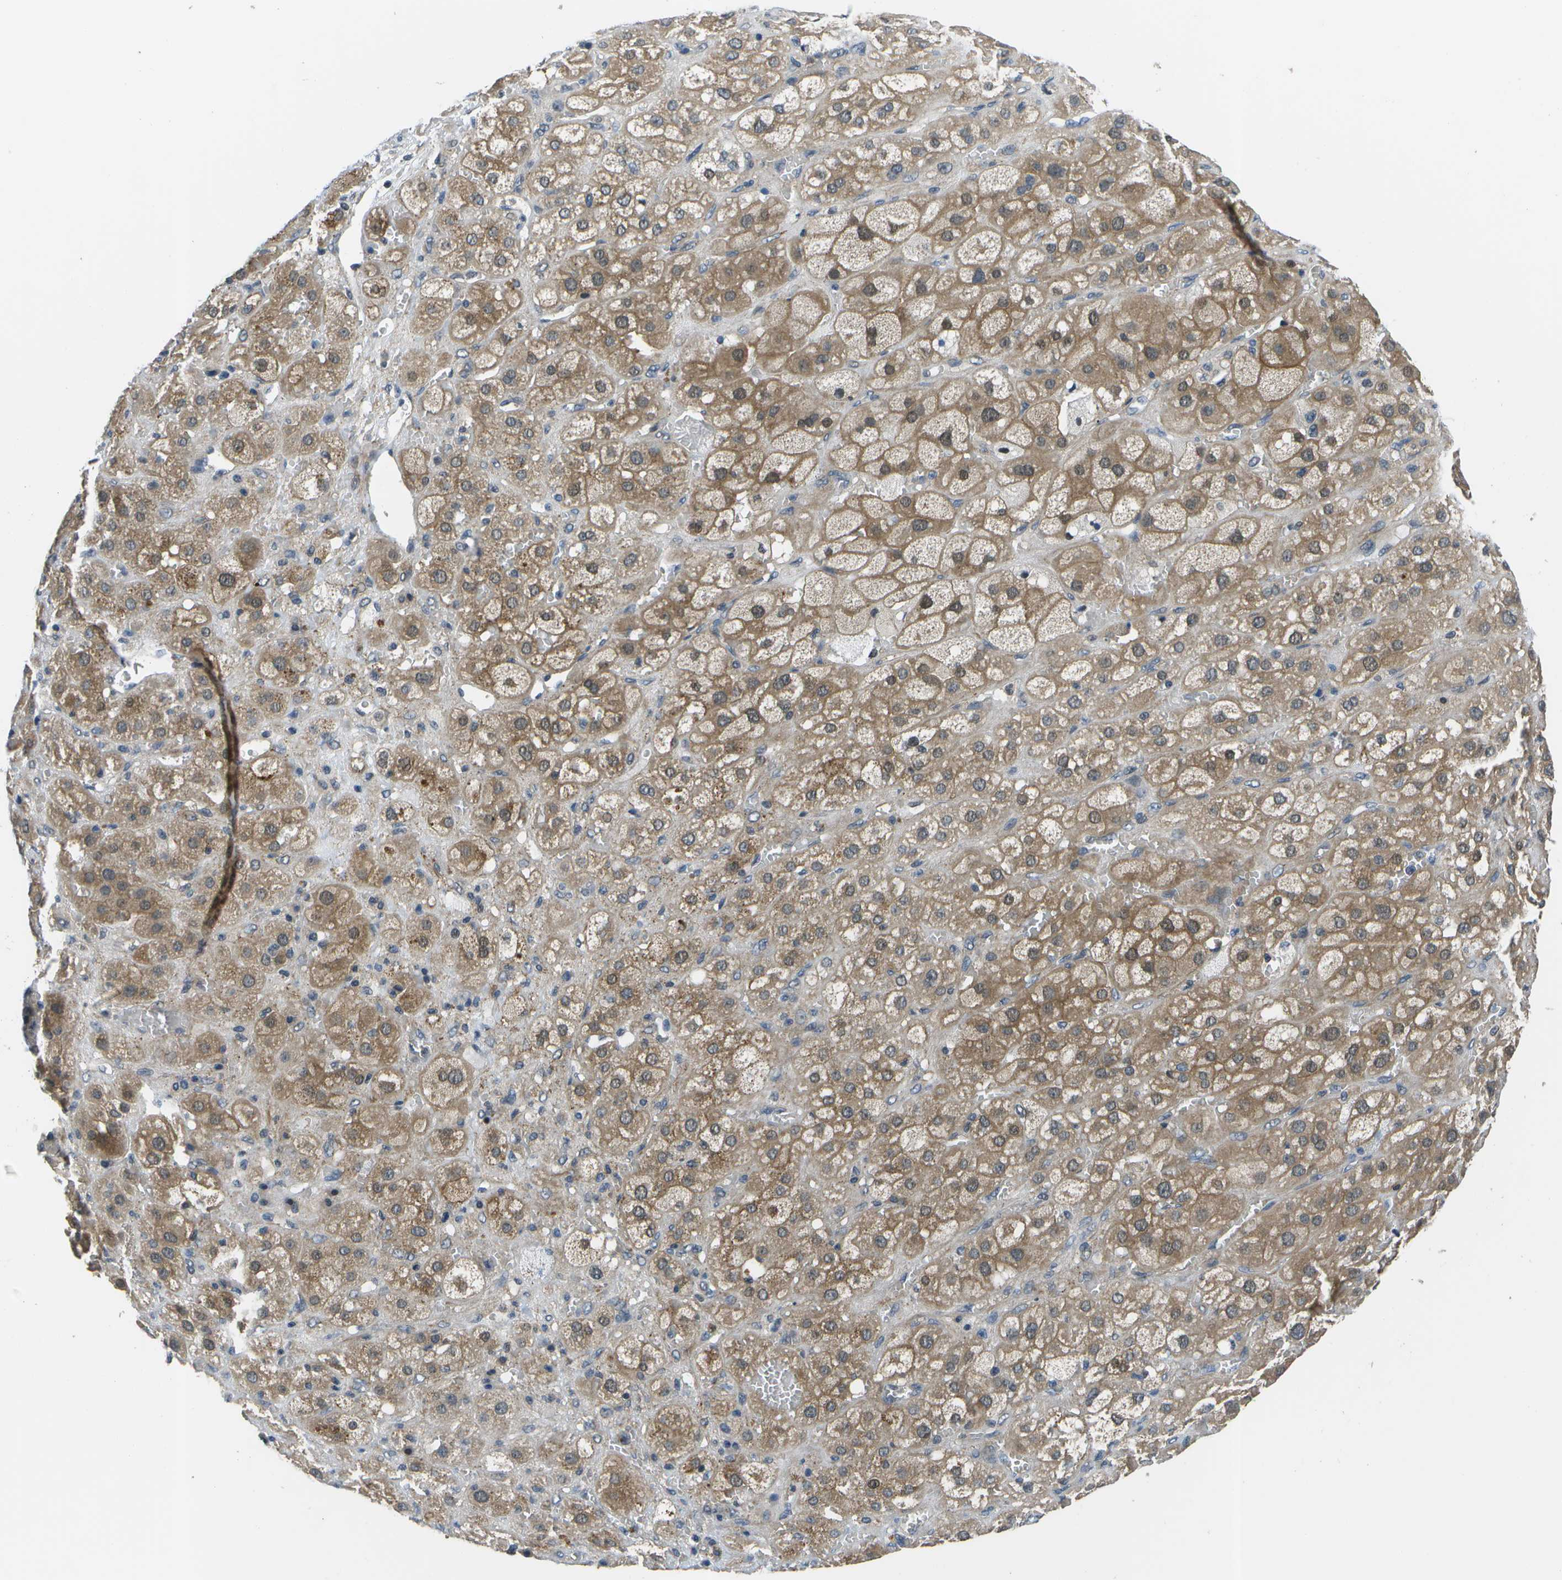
{"staining": {"intensity": "moderate", "quantity": ">75%", "location": "cytoplasmic/membranous,nuclear"}, "tissue": "adrenal gland", "cell_type": "Glandular cells", "image_type": "normal", "snomed": [{"axis": "morphology", "description": "Normal tissue, NOS"}, {"axis": "topography", "description": "Adrenal gland"}], "caption": "This photomicrograph shows immunohistochemistry (IHC) staining of unremarkable human adrenal gland, with medium moderate cytoplasmic/membranous,nuclear positivity in approximately >75% of glandular cells.", "gene": "ENPP5", "patient": {"sex": "female", "age": 47}}